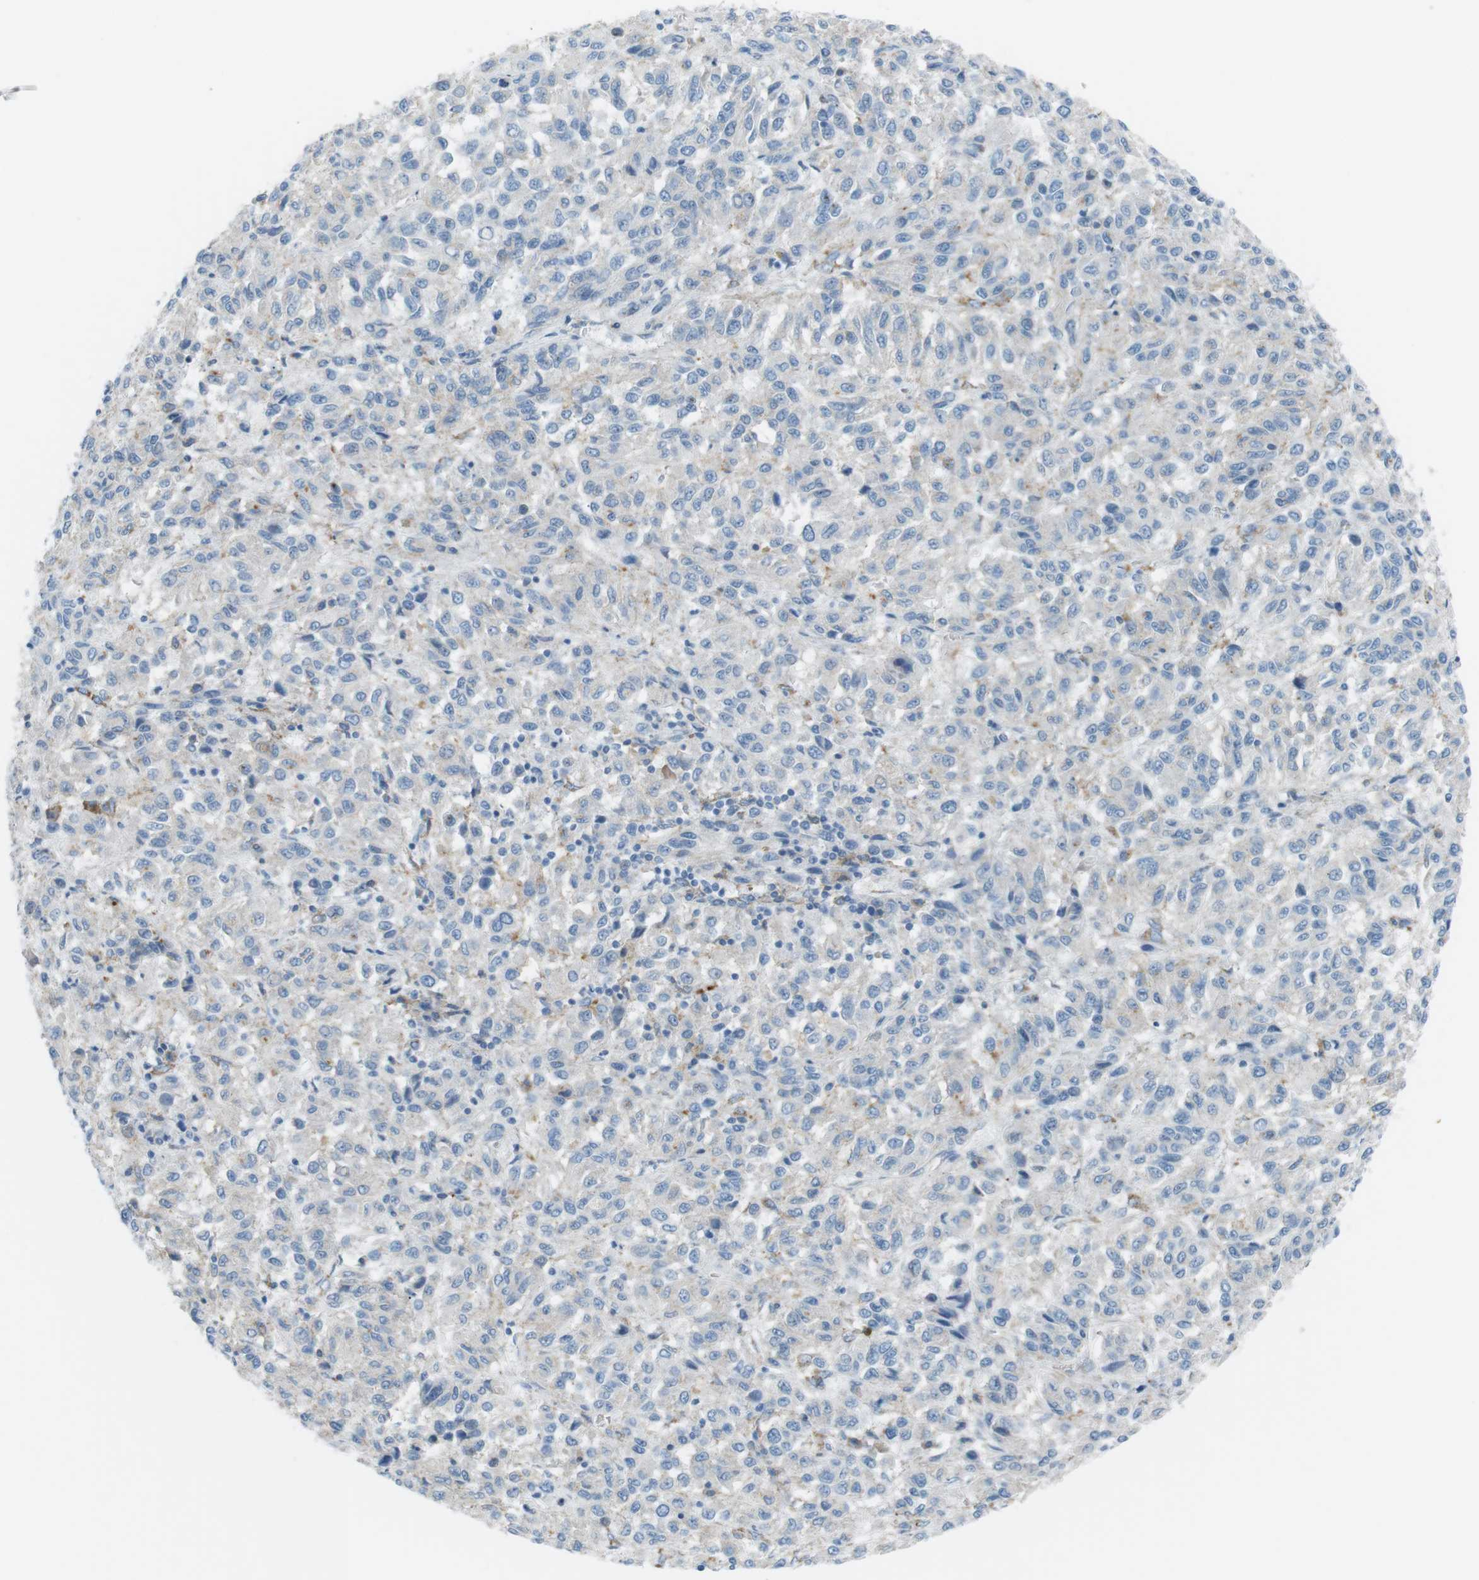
{"staining": {"intensity": "negative", "quantity": "none", "location": "none"}, "tissue": "melanoma", "cell_type": "Tumor cells", "image_type": "cancer", "snomed": [{"axis": "morphology", "description": "Malignant melanoma, Metastatic site"}, {"axis": "topography", "description": "Lung"}], "caption": "Melanoma stained for a protein using immunohistochemistry (IHC) displays no positivity tumor cells.", "gene": "VAMP1", "patient": {"sex": "male", "age": 64}}